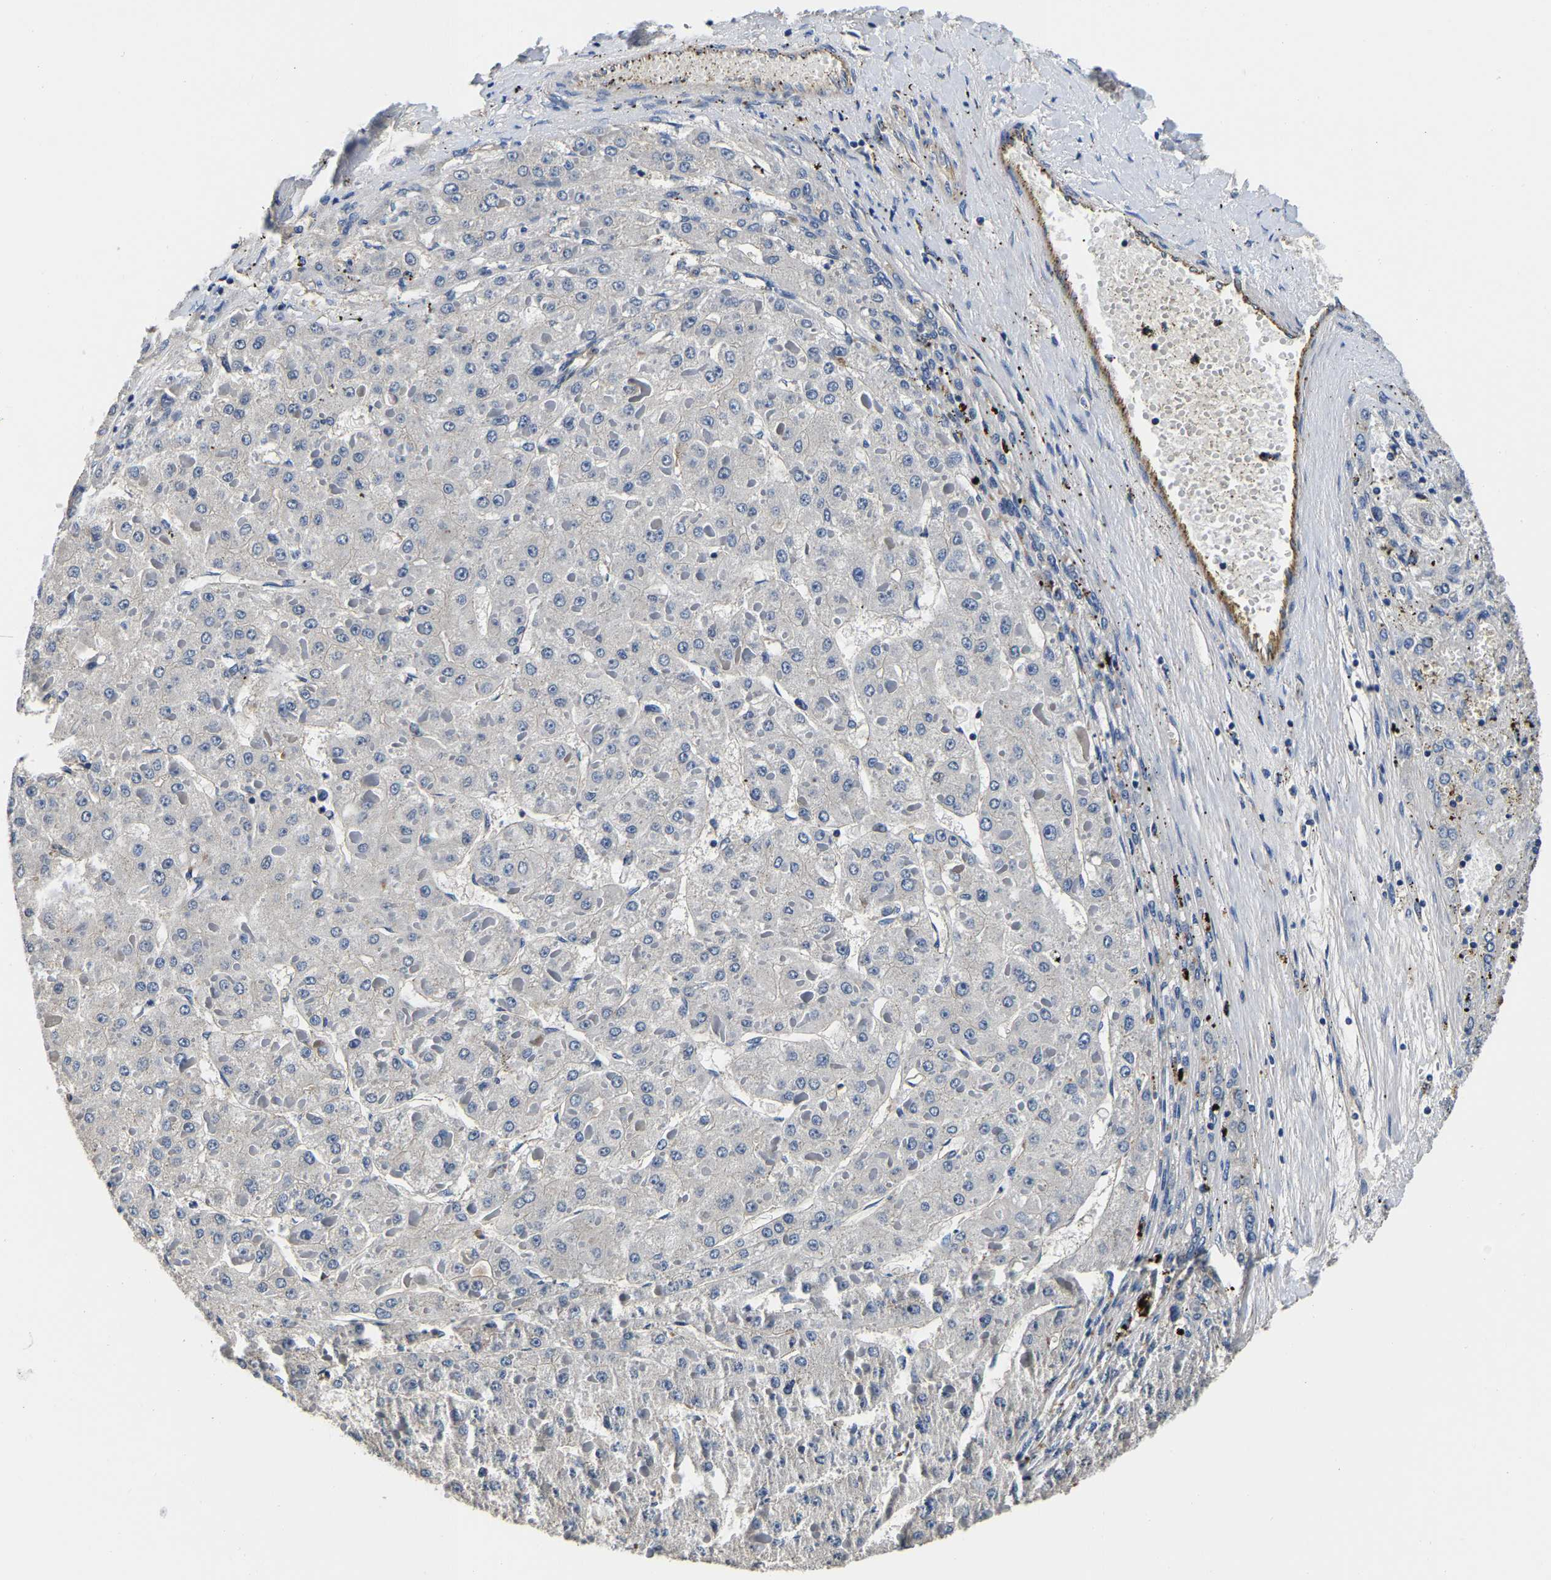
{"staining": {"intensity": "negative", "quantity": "none", "location": "none"}, "tissue": "liver cancer", "cell_type": "Tumor cells", "image_type": "cancer", "snomed": [{"axis": "morphology", "description": "Carcinoma, Hepatocellular, NOS"}, {"axis": "topography", "description": "Liver"}], "caption": "Tumor cells are negative for brown protein staining in liver cancer (hepatocellular carcinoma). (DAB immunohistochemistry, high magnification).", "gene": "SH3GLB1", "patient": {"sex": "female", "age": 73}}